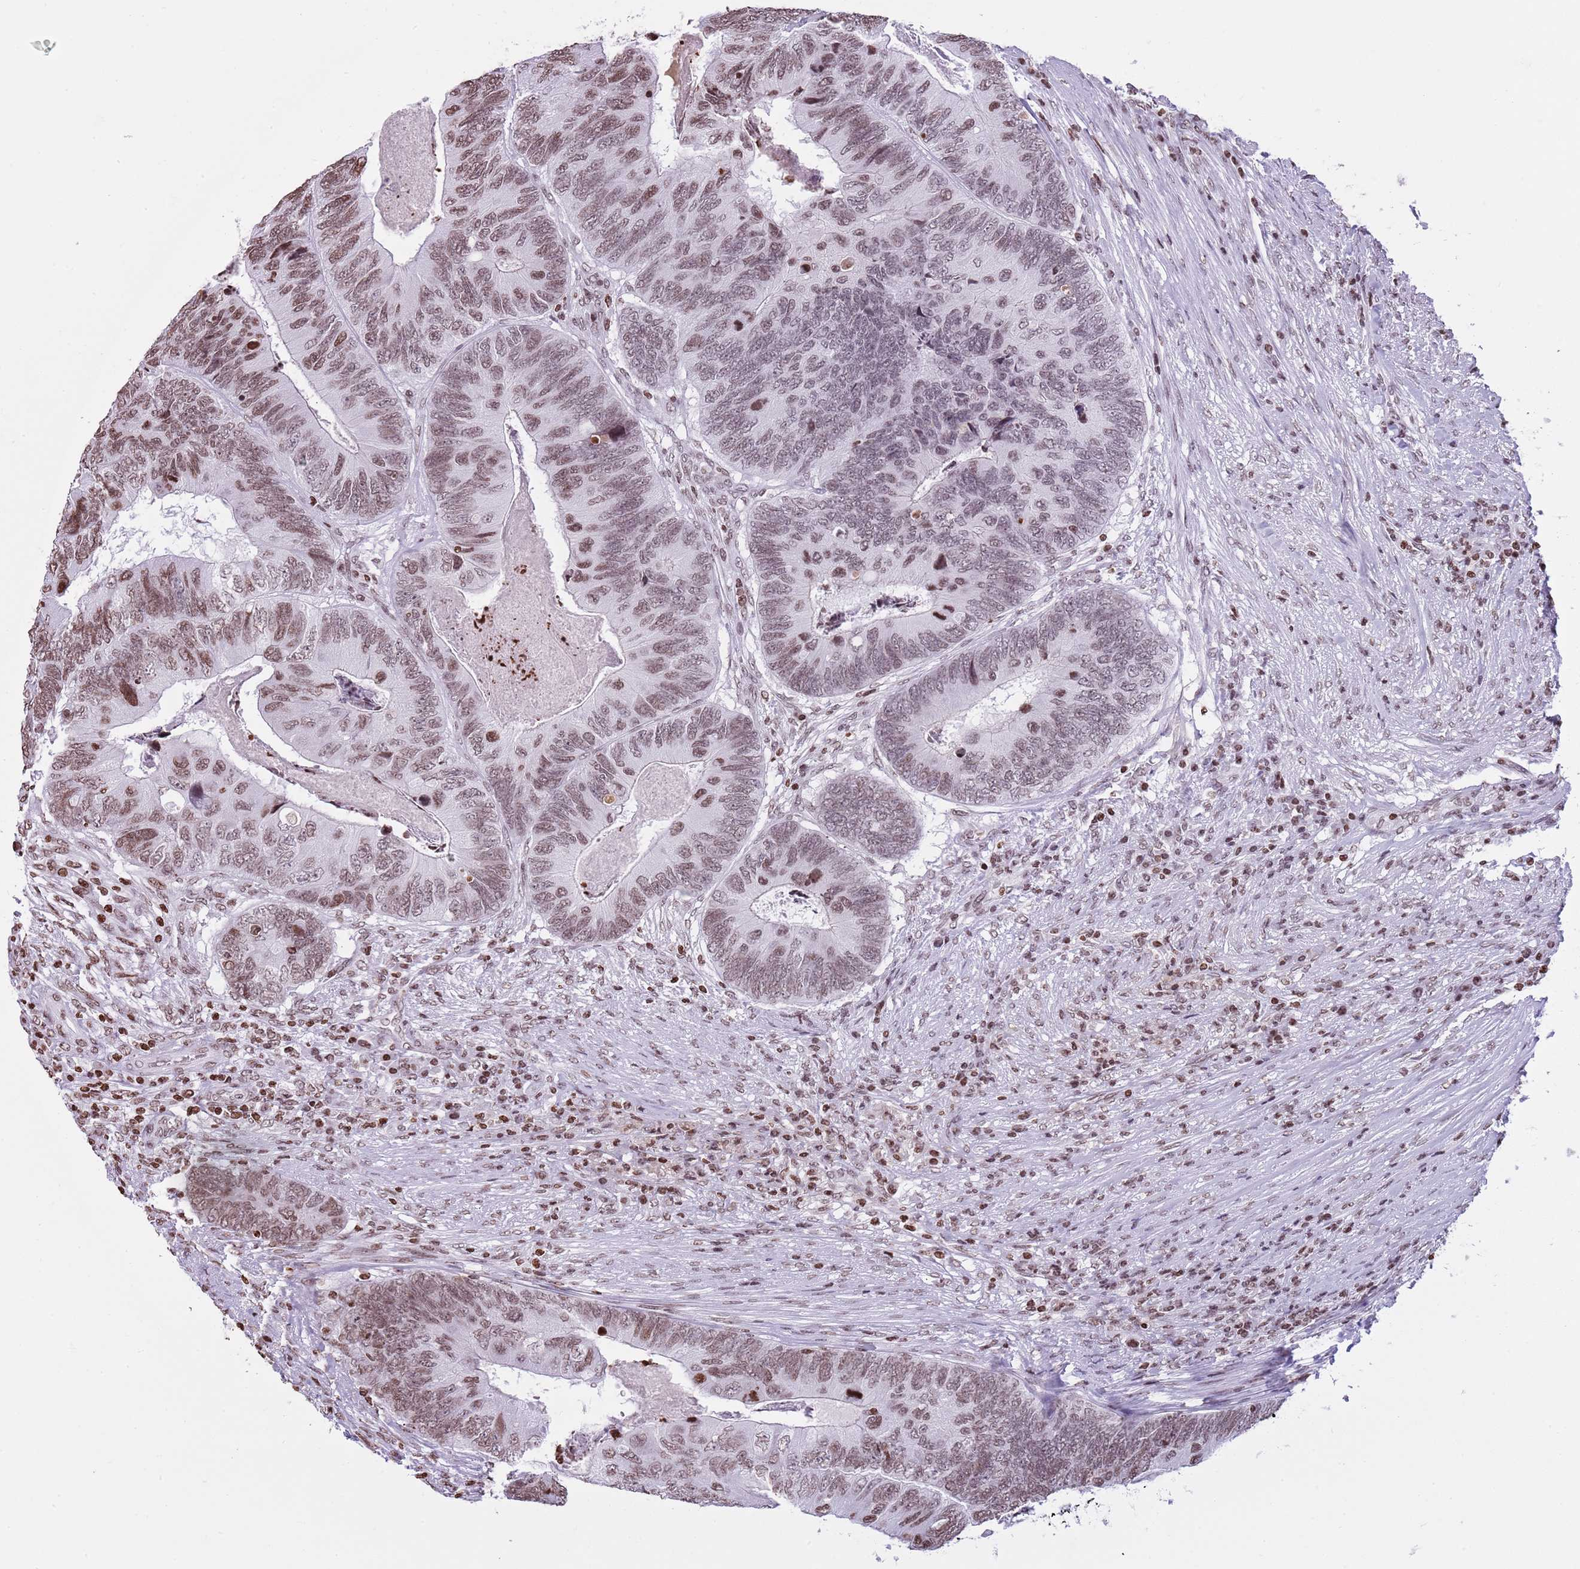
{"staining": {"intensity": "moderate", "quantity": "25%-75%", "location": "nuclear"}, "tissue": "colorectal cancer", "cell_type": "Tumor cells", "image_type": "cancer", "snomed": [{"axis": "morphology", "description": "Adenocarcinoma, NOS"}, {"axis": "topography", "description": "Colon"}], "caption": "Approximately 25%-75% of tumor cells in colorectal adenocarcinoma exhibit moderate nuclear protein expression as visualized by brown immunohistochemical staining.", "gene": "KPNA3", "patient": {"sex": "female", "age": 67}}